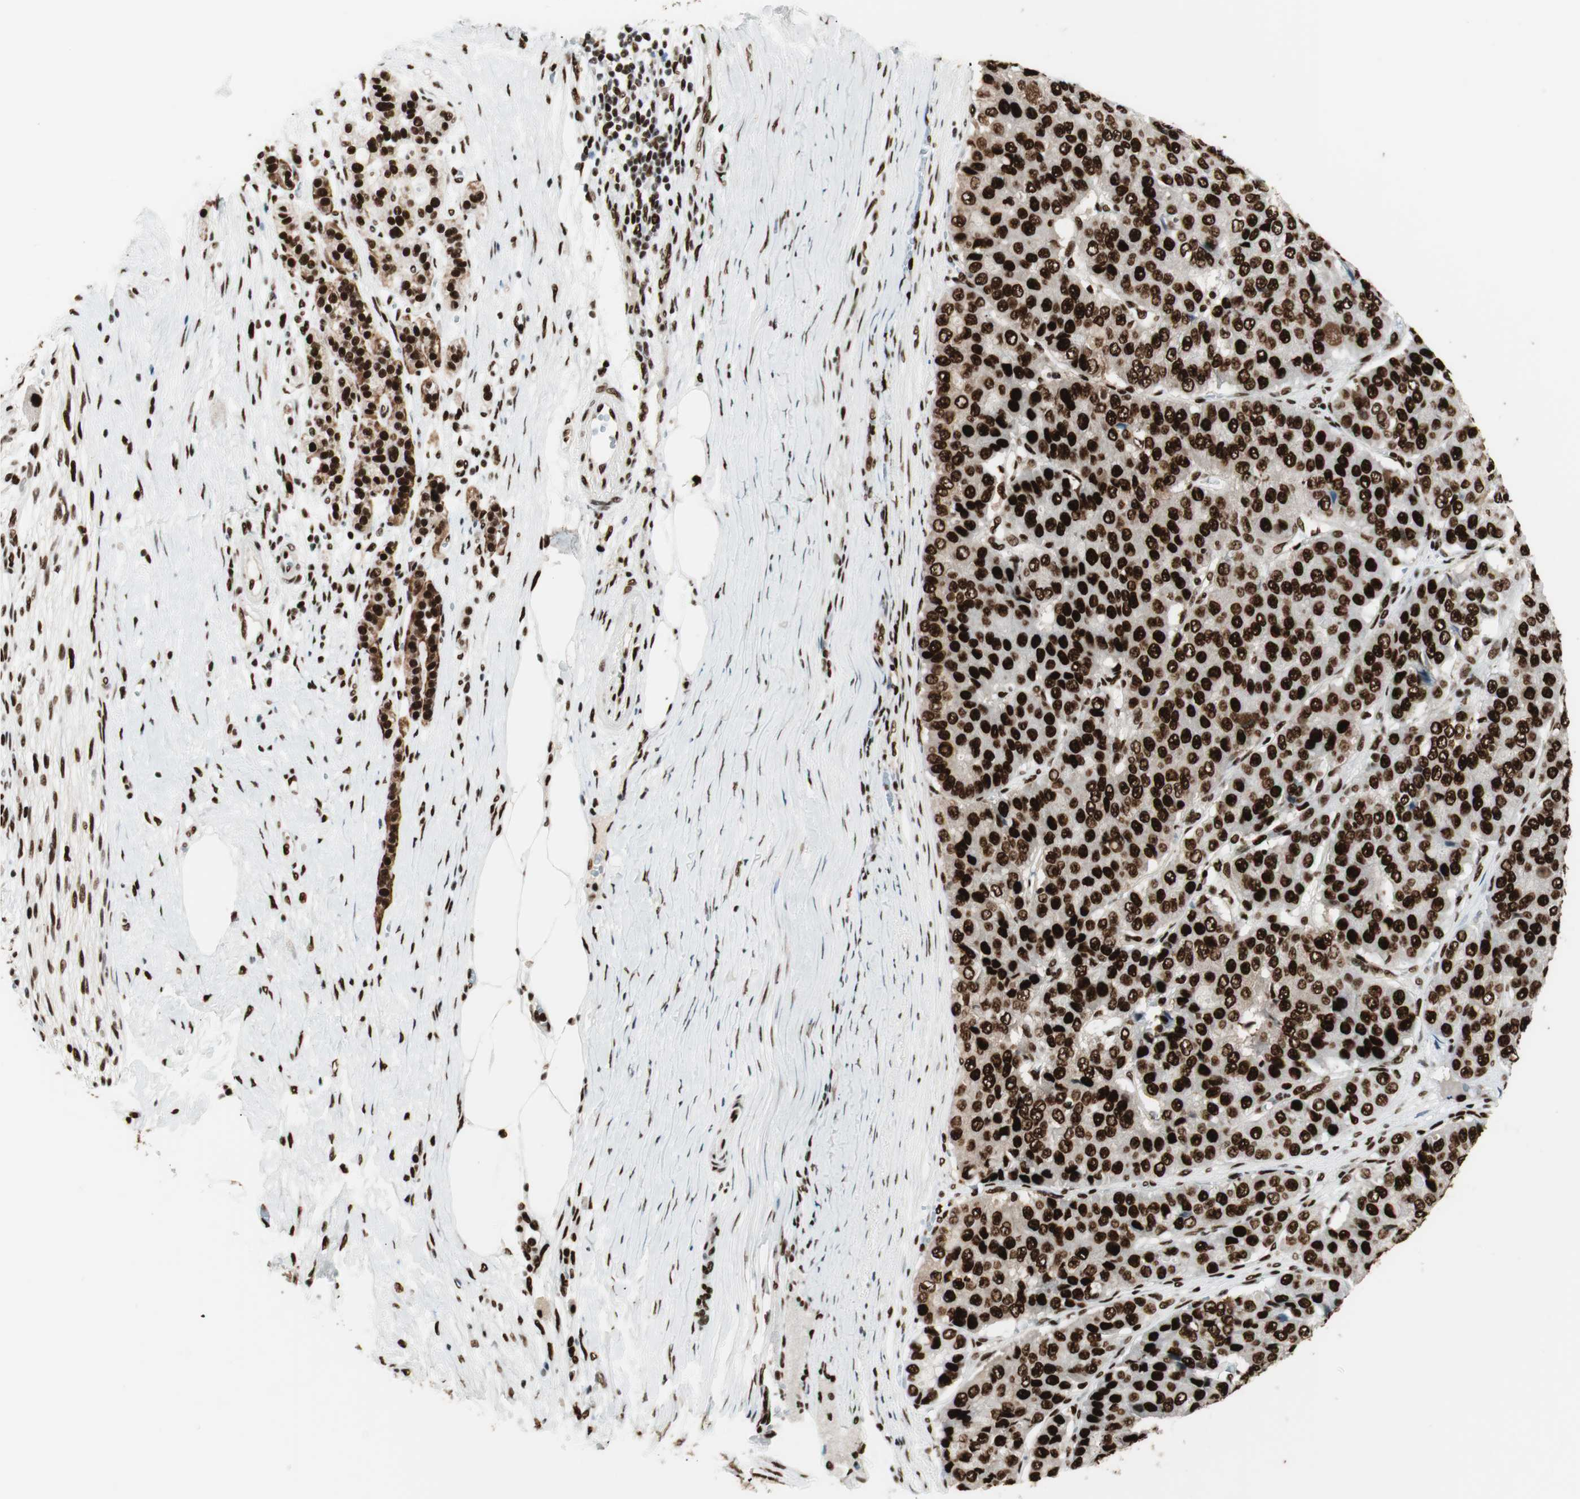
{"staining": {"intensity": "strong", "quantity": ">75%", "location": "nuclear"}, "tissue": "pancreatic cancer", "cell_type": "Tumor cells", "image_type": "cancer", "snomed": [{"axis": "morphology", "description": "Adenocarcinoma, NOS"}, {"axis": "topography", "description": "Pancreas"}], "caption": "DAB (3,3'-diaminobenzidine) immunohistochemical staining of pancreatic adenocarcinoma exhibits strong nuclear protein staining in about >75% of tumor cells.", "gene": "PSME3", "patient": {"sex": "male", "age": 50}}